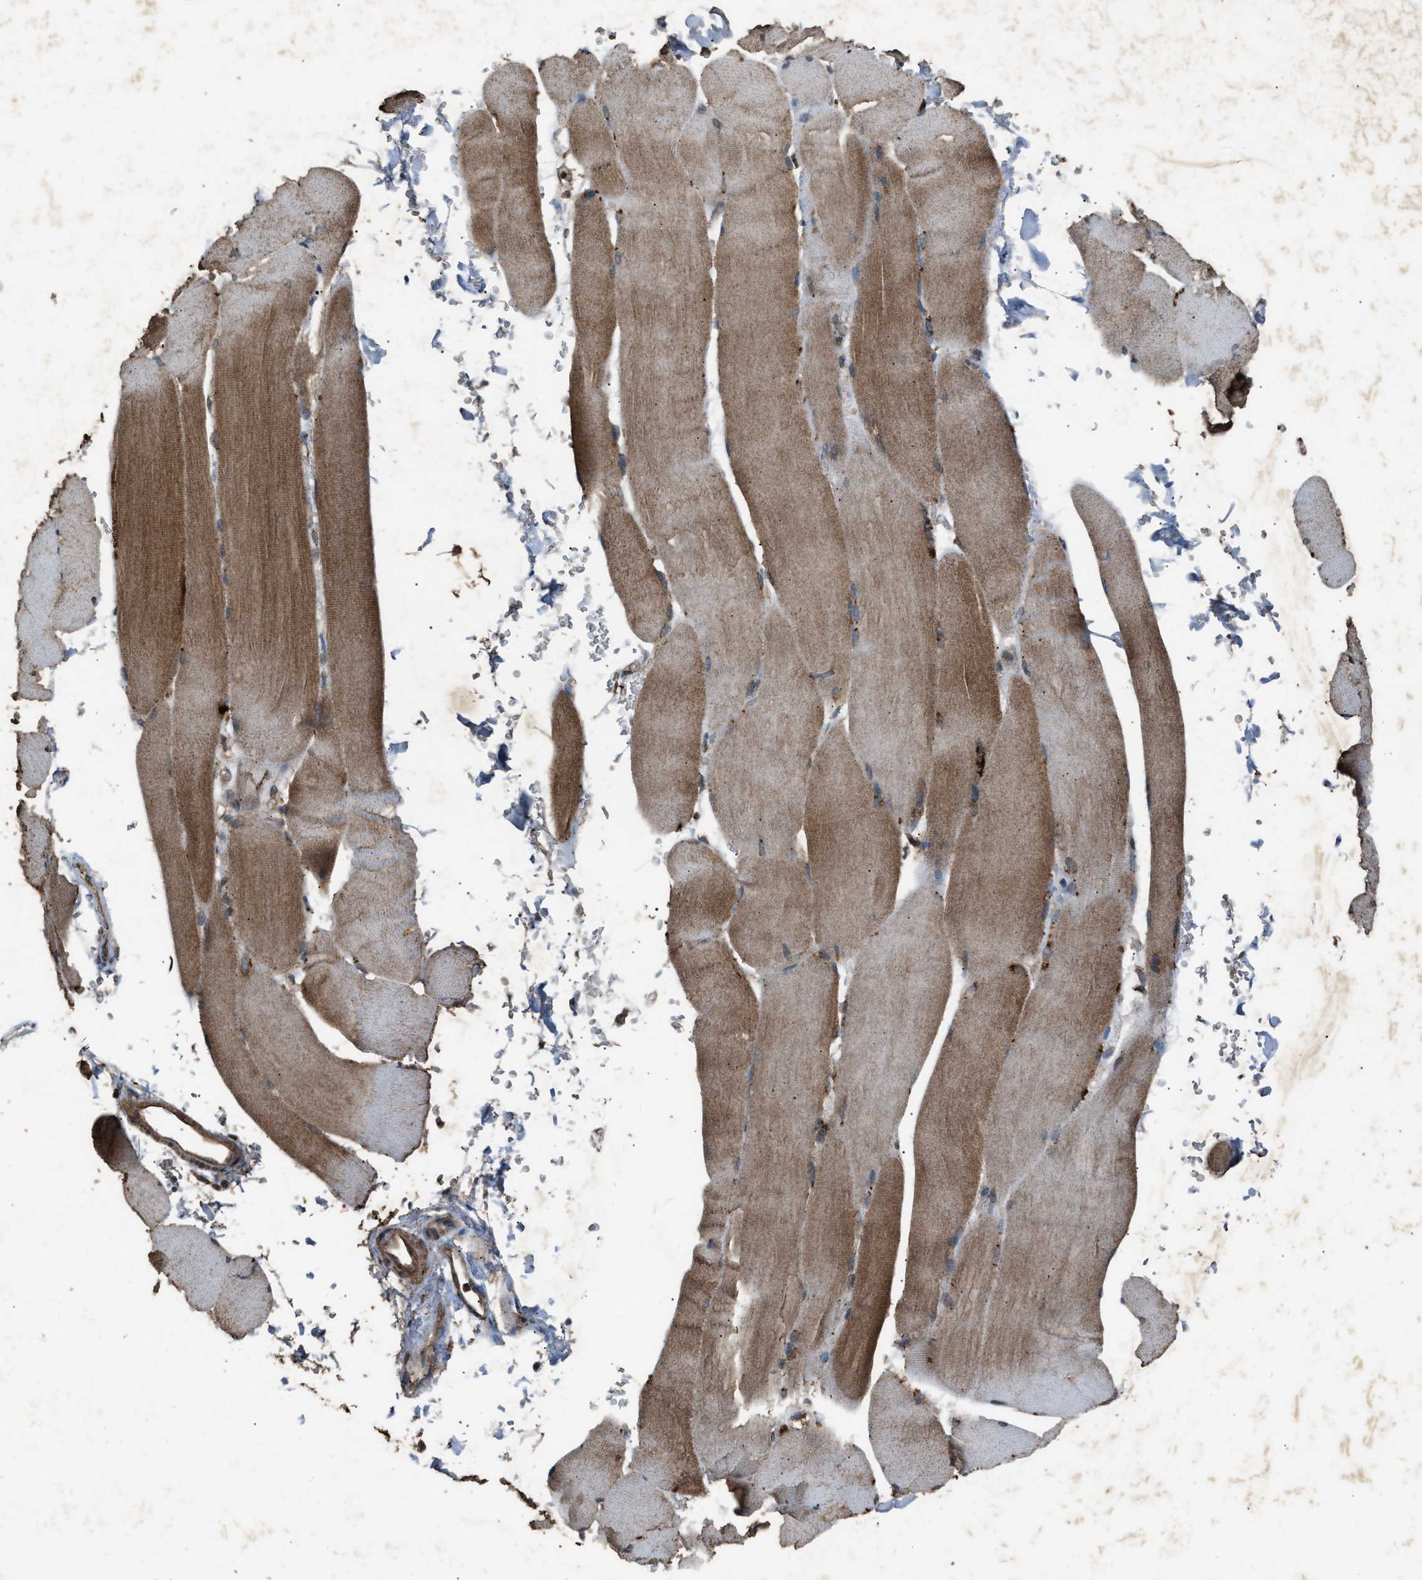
{"staining": {"intensity": "moderate", "quantity": ">75%", "location": "cytoplasmic/membranous"}, "tissue": "skeletal muscle", "cell_type": "Myocytes", "image_type": "normal", "snomed": [{"axis": "morphology", "description": "Normal tissue, NOS"}, {"axis": "topography", "description": "Skin"}, {"axis": "topography", "description": "Skeletal muscle"}], "caption": "Myocytes reveal moderate cytoplasmic/membranous staining in approximately >75% of cells in unremarkable skeletal muscle.", "gene": "PSMD1", "patient": {"sex": "male", "age": 83}}